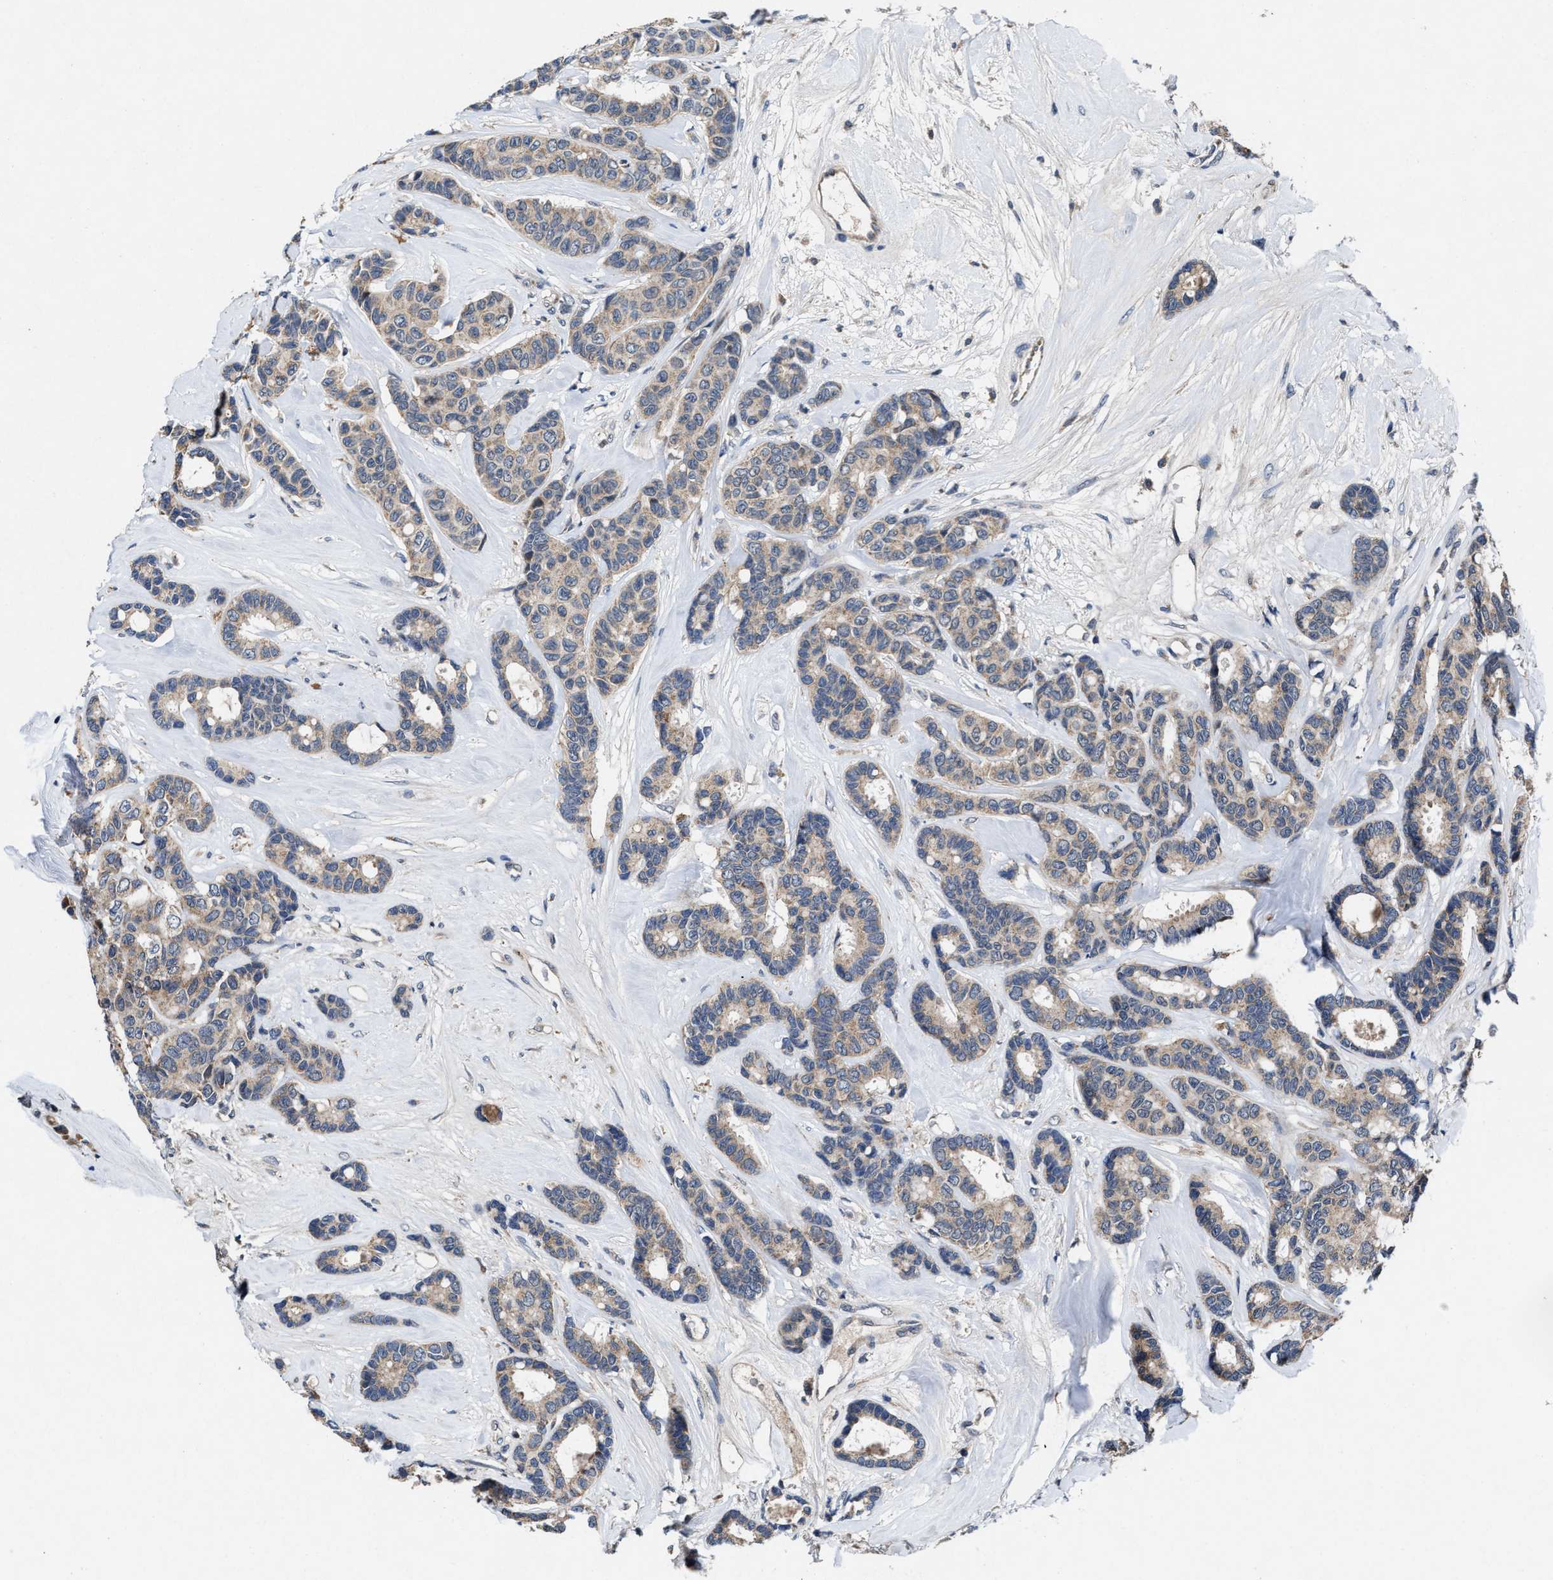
{"staining": {"intensity": "weak", "quantity": "<25%", "location": "cytoplasmic/membranous"}, "tissue": "breast cancer", "cell_type": "Tumor cells", "image_type": "cancer", "snomed": [{"axis": "morphology", "description": "Duct carcinoma"}, {"axis": "topography", "description": "Breast"}], "caption": "The immunohistochemistry (IHC) image has no significant staining in tumor cells of intraductal carcinoma (breast) tissue.", "gene": "TMEM53", "patient": {"sex": "female", "age": 87}}